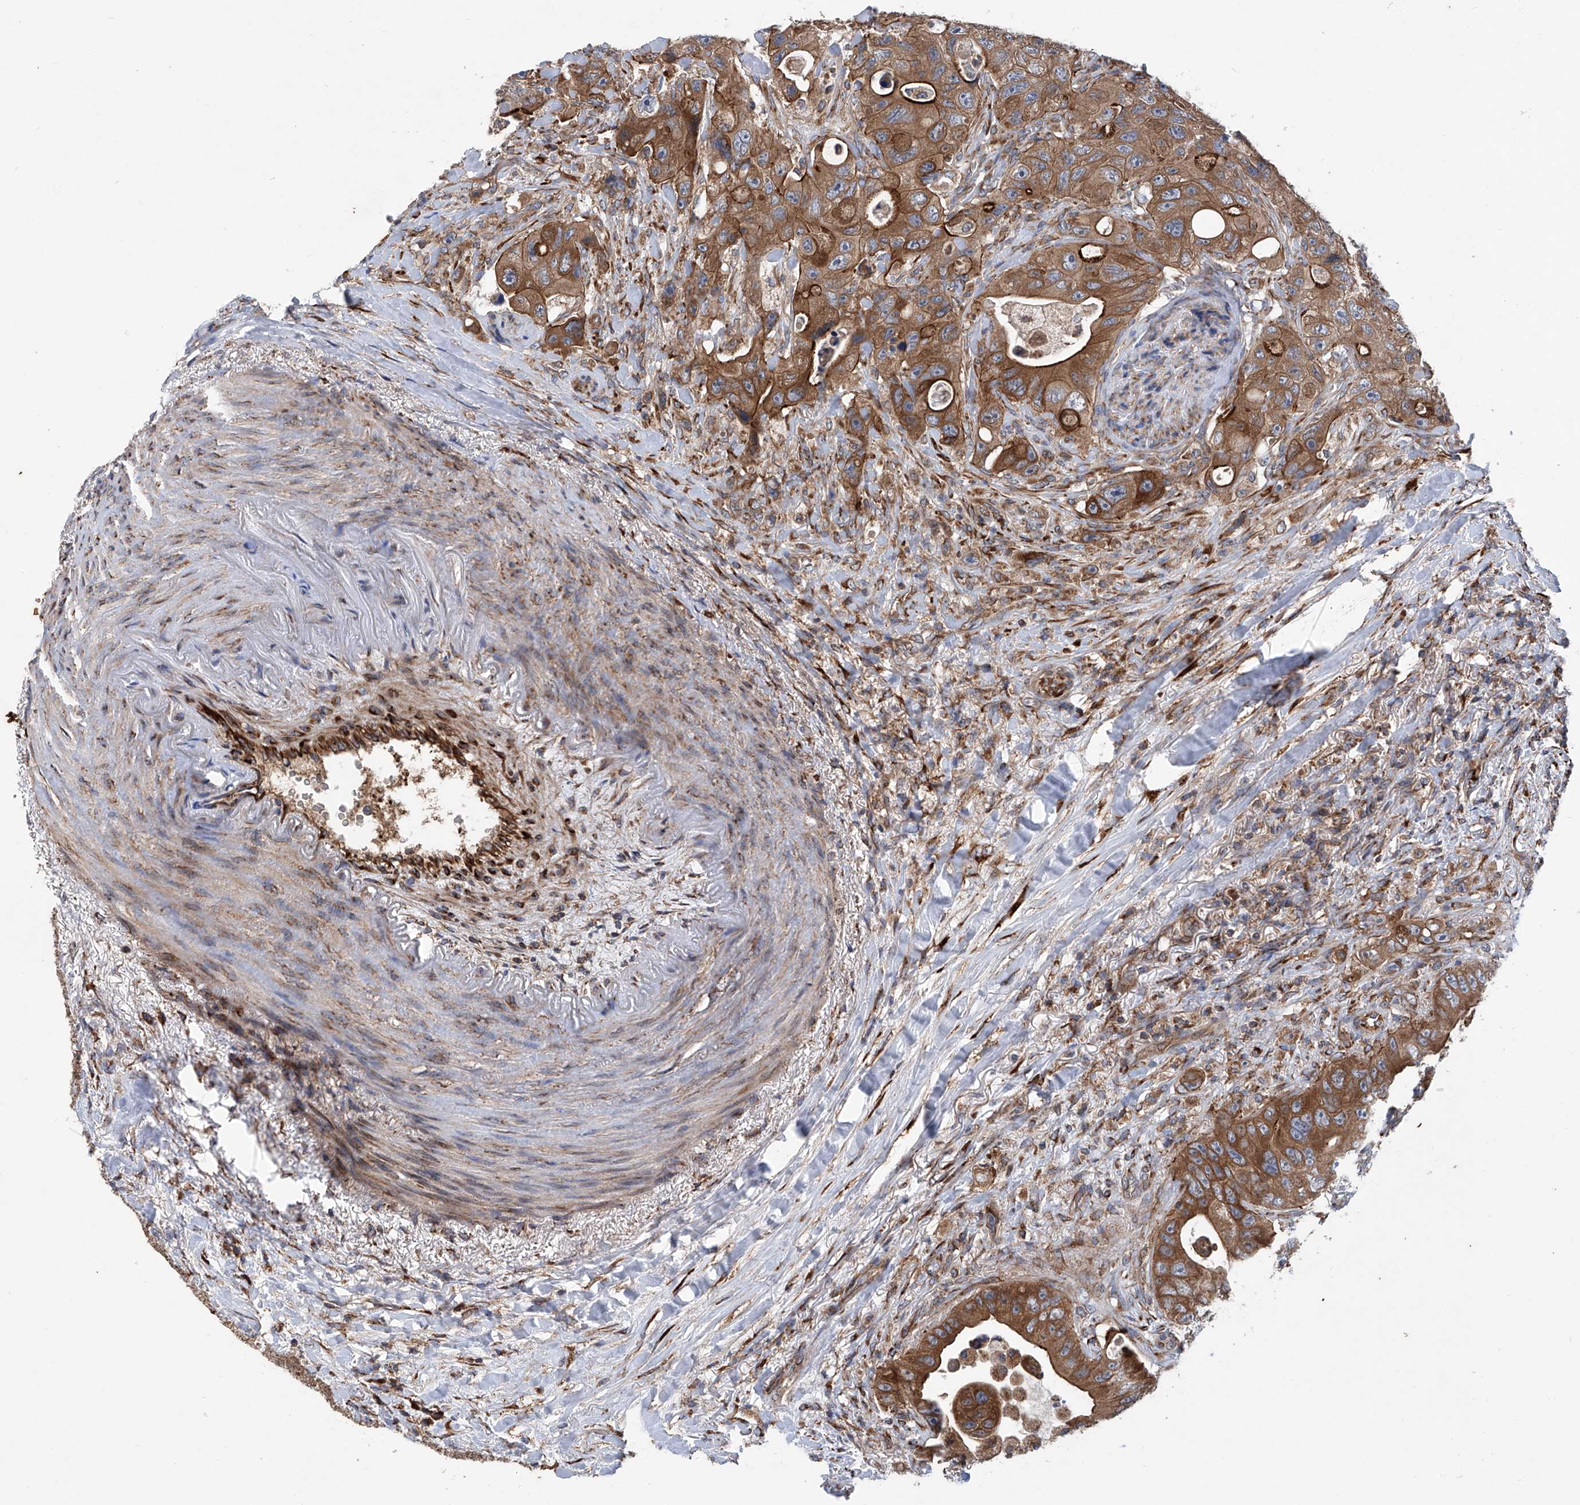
{"staining": {"intensity": "strong", "quantity": ">75%", "location": "cytoplasmic/membranous"}, "tissue": "colorectal cancer", "cell_type": "Tumor cells", "image_type": "cancer", "snomed": [{"axis": "morphology", "description": "Adenocarcinoma, NOS"}, {"axis": "topography", "description": "Colon"}], "caption": "The histopathology image exhibits staining of colorectal adenocarcinoma, revealing strong cytoplasmic/membranous protein positivity (brown color) within tumor cells.", "gene": "ASCC3", "patient": {"sex": "female", "age": 46}}